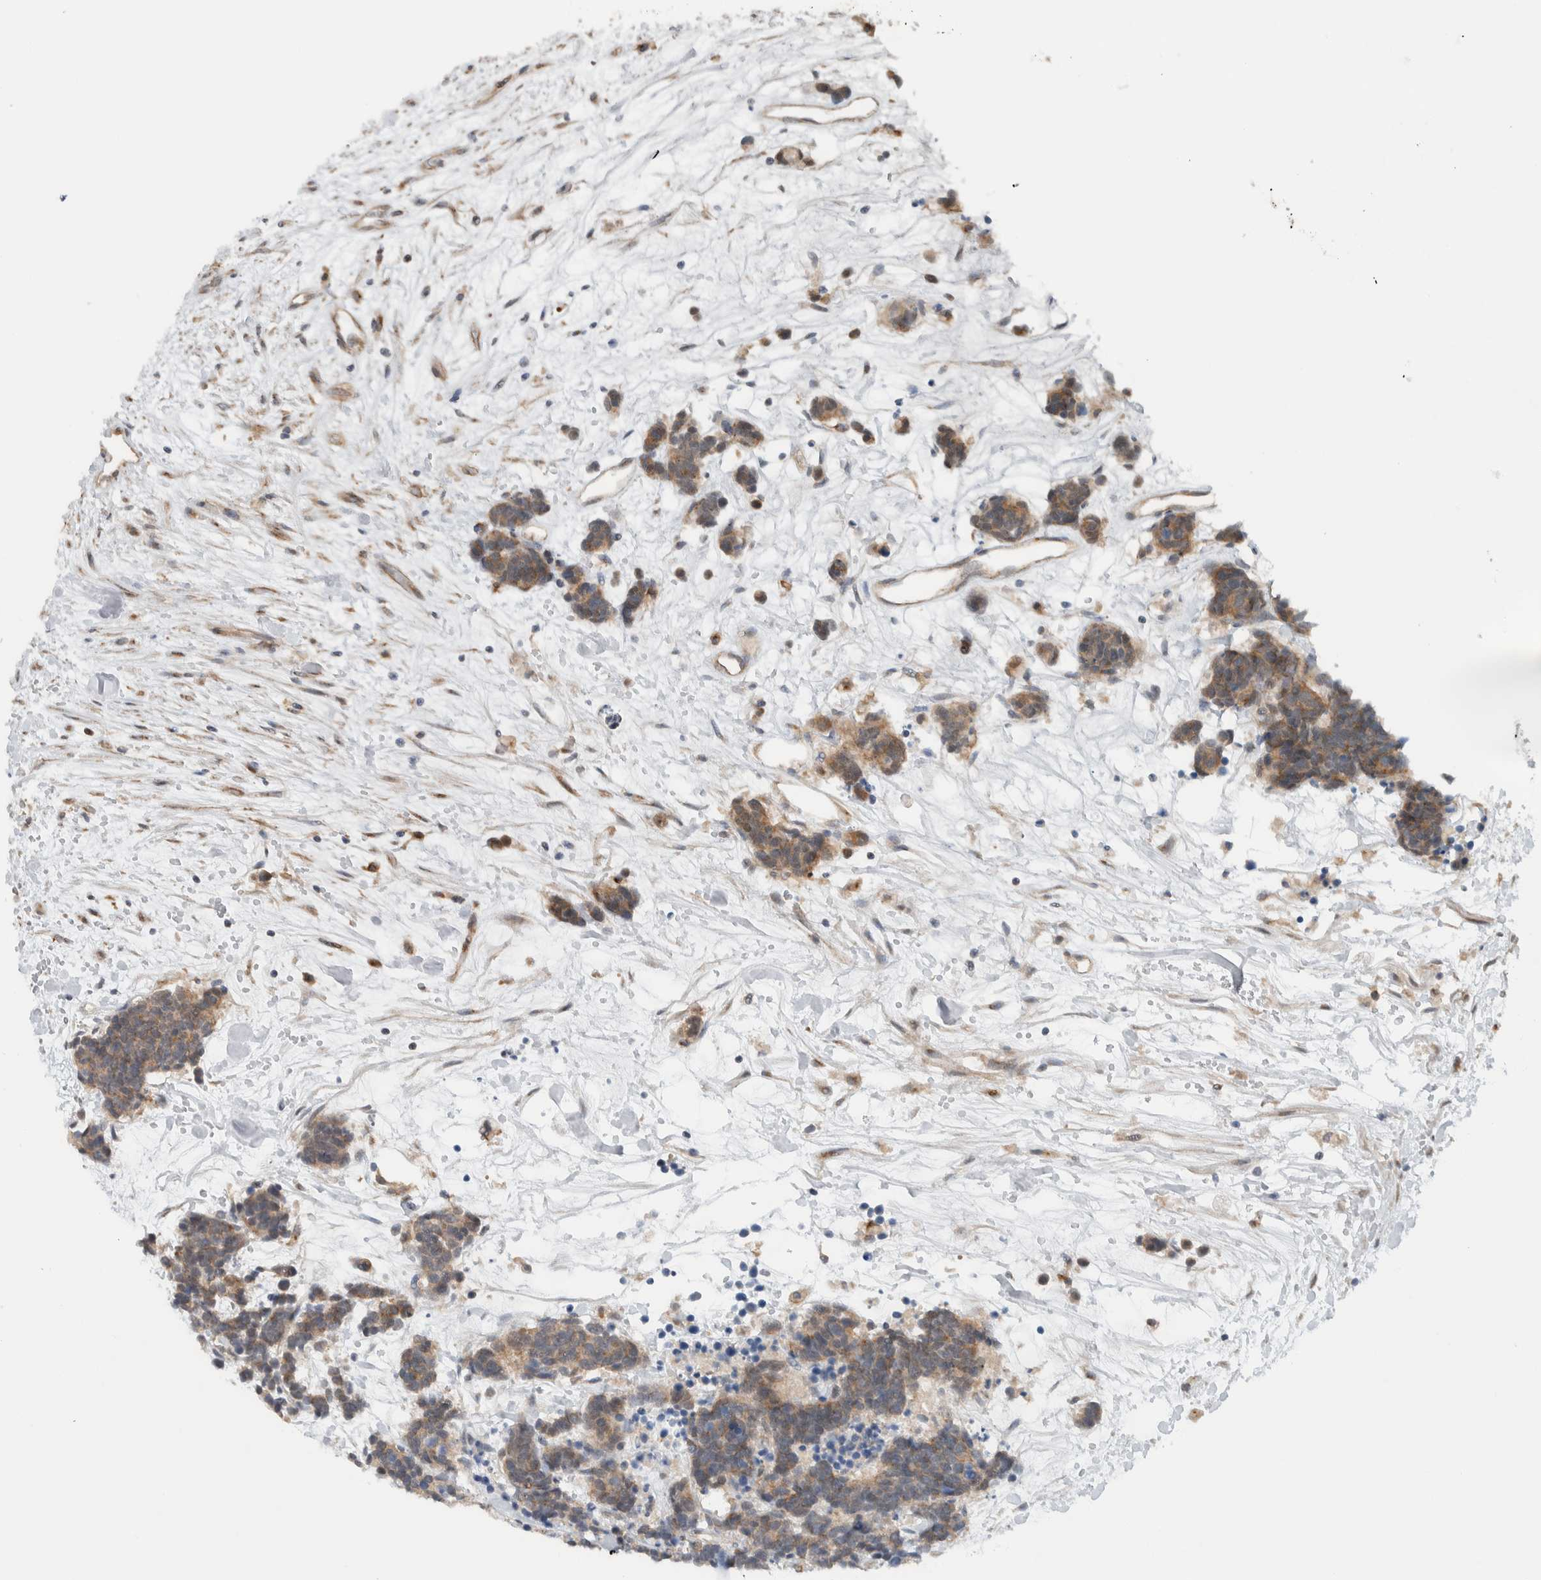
{"staining": {"intensity": "moderate", "quantity": ">75%", "location": "cytoplasmic/membranous"}, "tissue": "carcinoid", "cell_type": "Tumor cells", "image_type": "cancer", "snomed": [{"axis": "morphology", "description": "Carcinoma, NOS"}, {"axis": "morphology", "description": "Carcinoid, malignant, NOS"}, {"axis": "topography", "description": "Urinary bladder"}], "caption": "This is an image of IHC staining of carcinoid, which shows moderate expression in the cytoplasmic/membranous of tumor cells.", "gene": "RERE", "patient": {"sex": "male", "age": 57}}